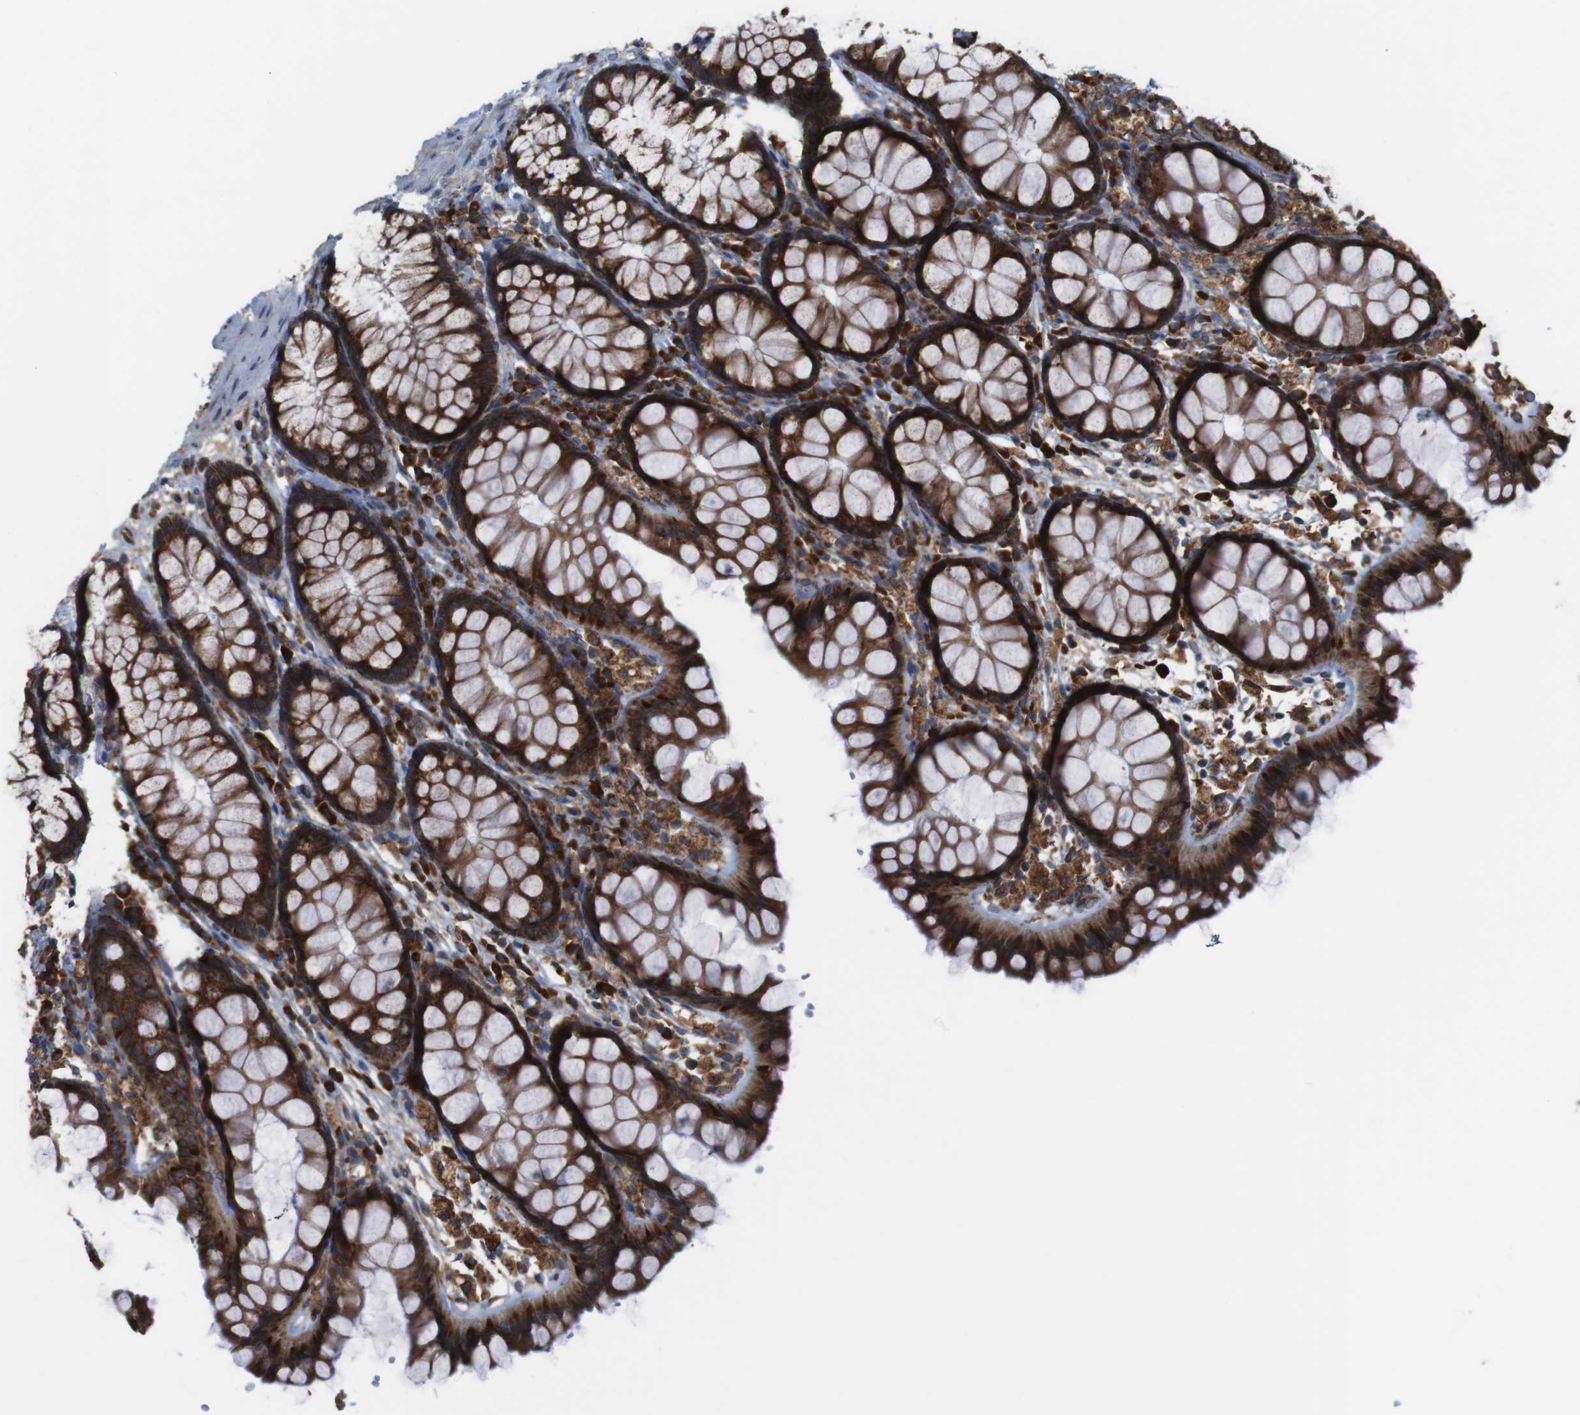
{"staining": {"intensity": "moderate", "quantity": ">75%", "location": "cytoplasmic/membranous"}, "tissue": "colon", "cell_type": "Endothelial cells", "image_type": "normal", "snomed": [{"axis": "morphology", "description": "Normal tissue, NOS"}, {"axis": "topography", "description": "Colon"}], "caption": "This histopathology image reveals immunohistochemistry (IHC) staining of normal human colon, with medium moderate cytoplasmic/membranous staining in approximately >75% of endothelial cells.", "gene": "UGGT1", "patient": {"sex": "female", "age": 55}}